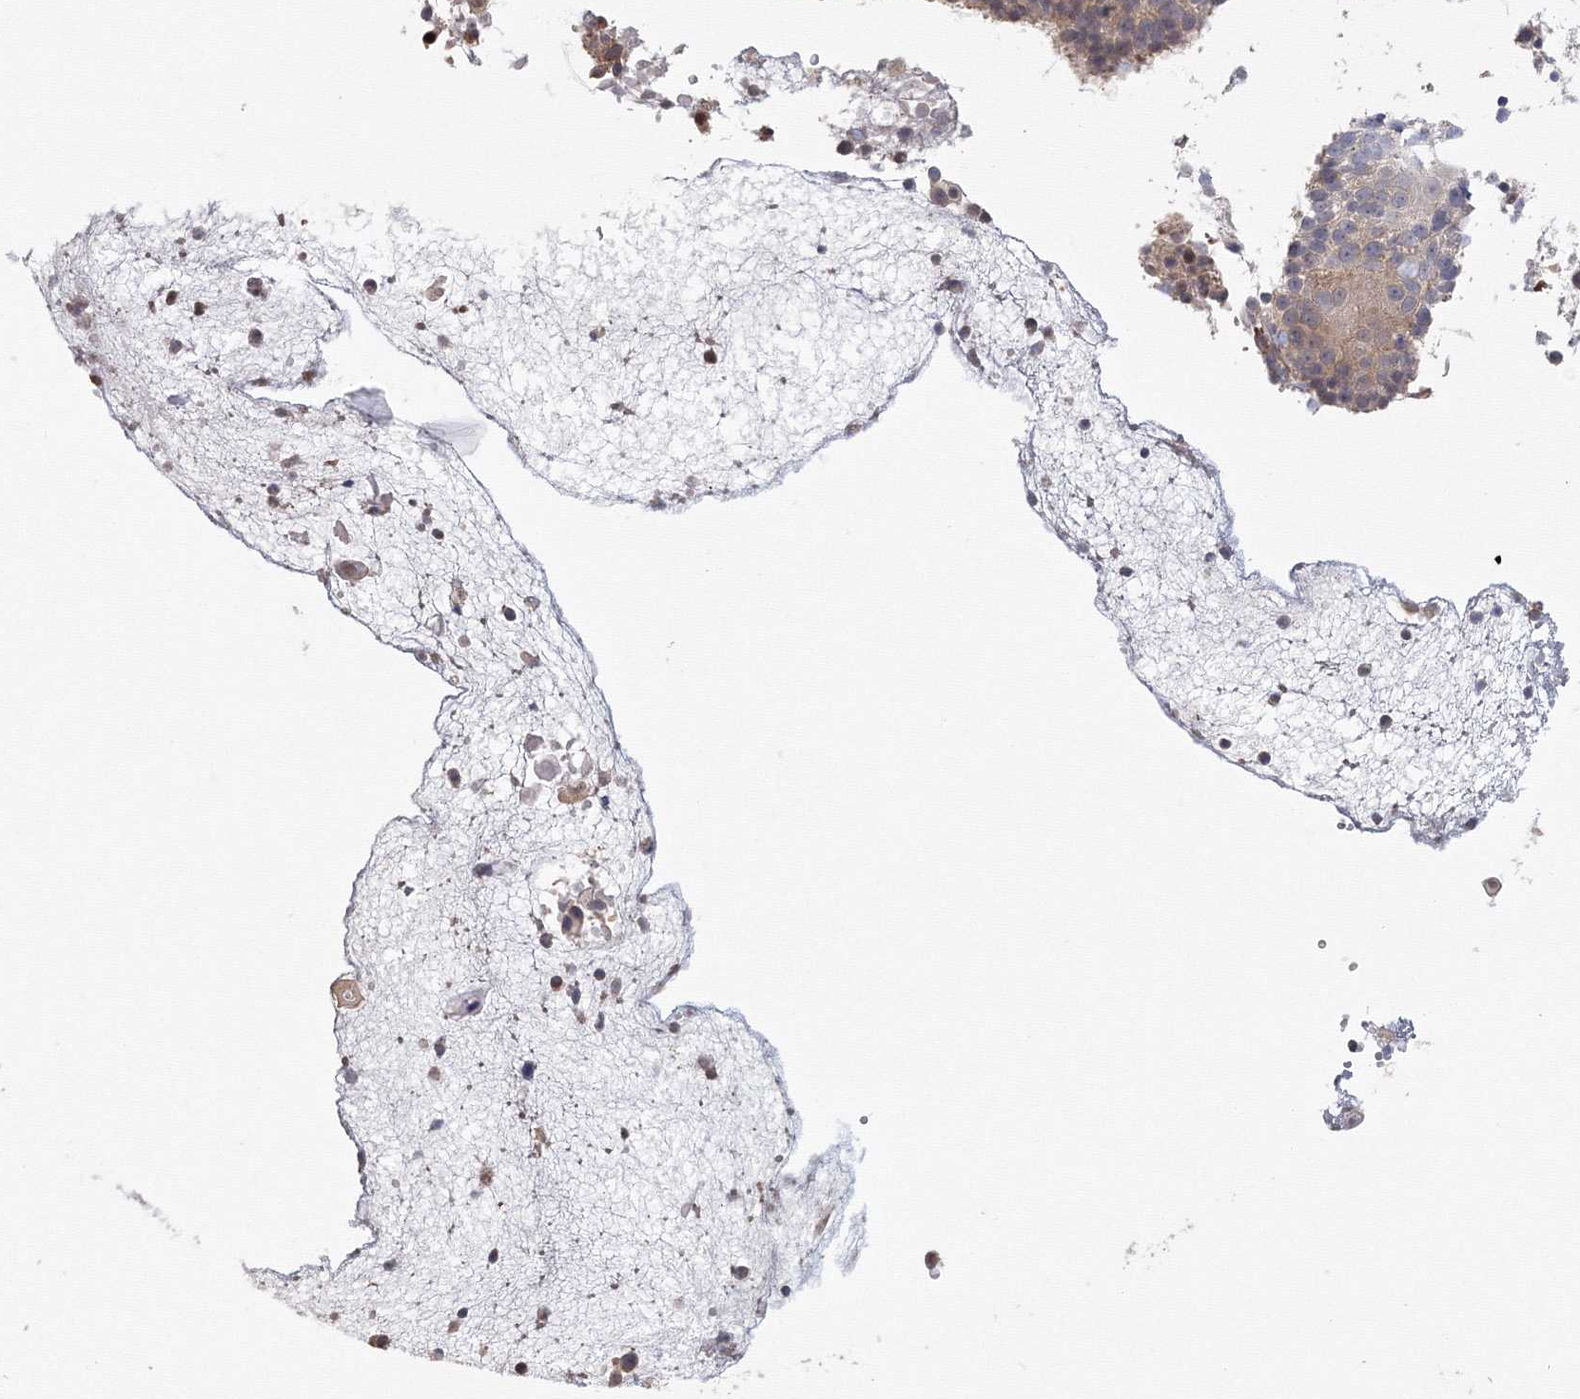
{"staining": {"intensity": "weak", "quantity": "<25%", "location": "cytoplasmic/membranous"}, "tissue": "cervical cancer", "cell_type": "Tumor cells", "image_type": "cancer", "snomed": [{"axis": "morphology", "description": "Squamous cell carcinoma, NOS"}, {"axis": "topography", "description": "Cervix"}], "caption": "This is a image of immunohistochemistry staining of squamous cell carcinoma (cervical), which shows no staining in tumor cells.", "gene": "TACC2", "patient": {"sex": "female", "age": 74}}